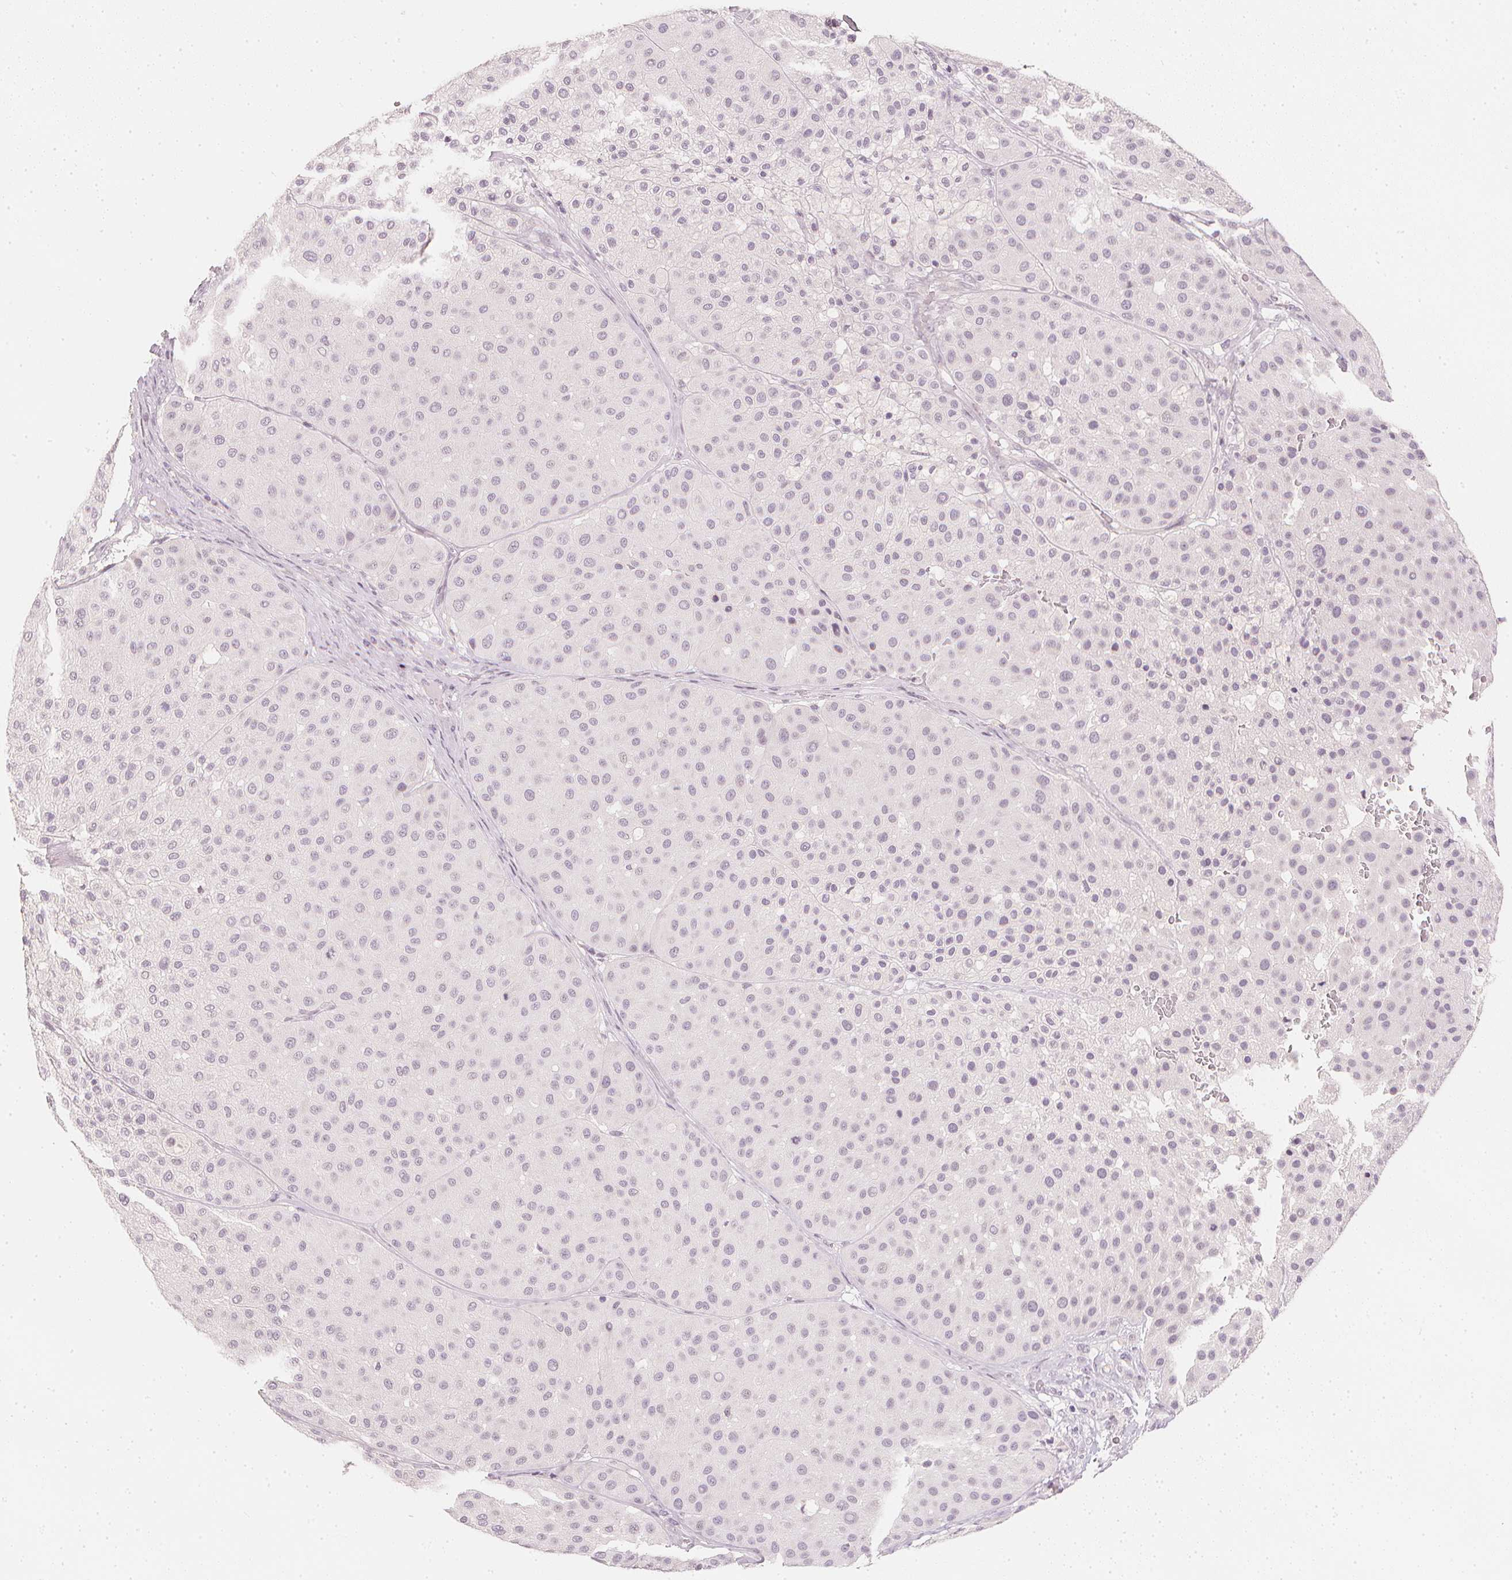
{"staining": {"intensity": "negative", "quantity": "none", "location": "none"}, "tissue": "melanoma", "cell_type": "Tumor cells", "image_type": "cancer", "snomed": [{"axis": "morphology", "description": "Malignant melanoma, Metastatic site"}, {"axis": "topography", "description": "Smooth muscle"}], "caption": "A high-resolution micrograph shows immunohistochemistry (IHC) staining of melanoma, which displays no significant staining in tumor cells.", "gene": "CALB1", "patient": {"sex": "male", "age": 41}}